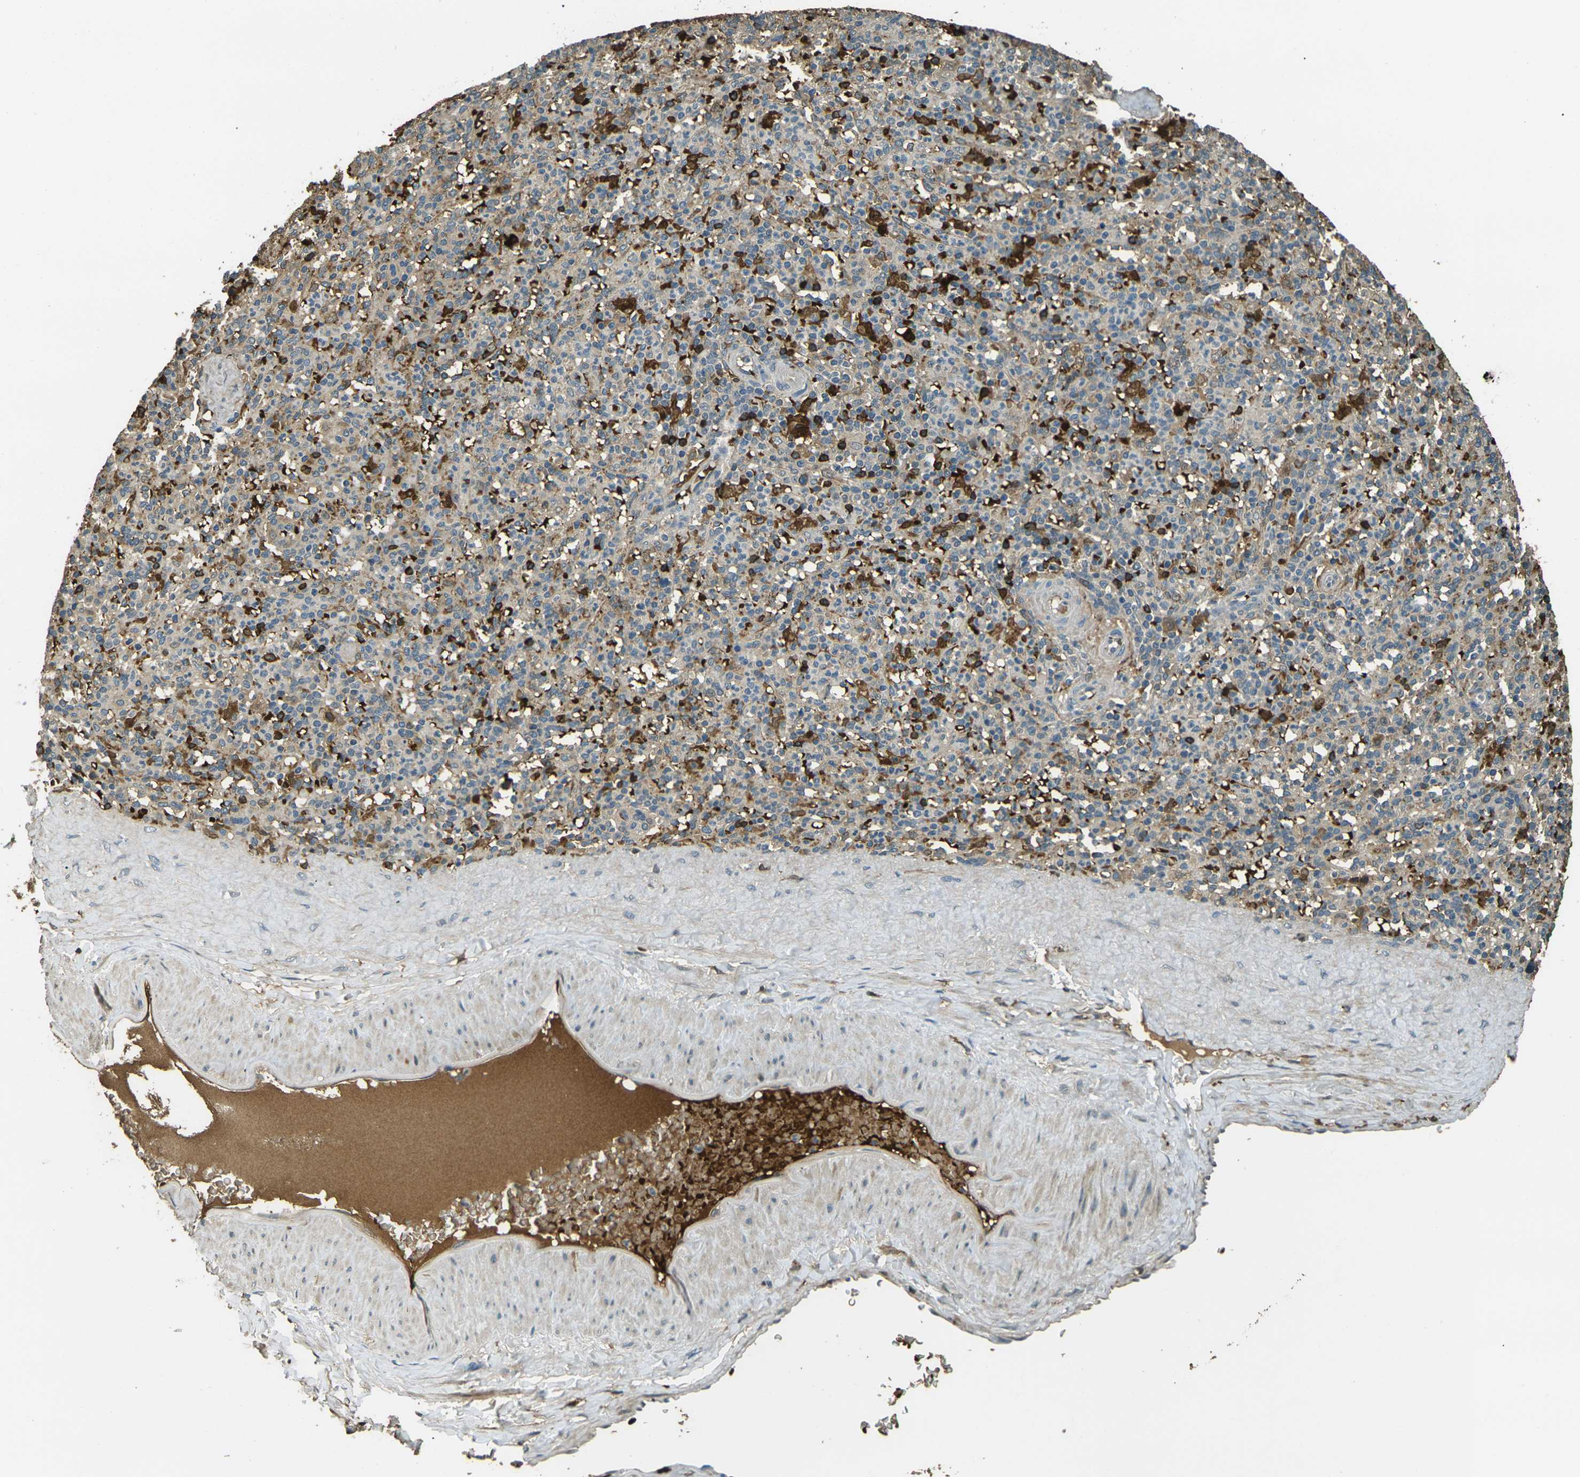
{"staining": {"intensity": "strong", "quantity": "25%-75%", "location": "cytoplasmic/membranous"}, "tissue": "spleen", "cell_type": "Cells in red pulp", "image_type": "normal", "snomed": [{"axis": "morphology", "description": "Normal tissue, NOS"}, {"axis": "topography", "description": "Spleen"}], "caption": "Spleen stained with a brown dye shows strong cytoplasmic/membranous positive positivity in approximately 25%-75% of cells in red pulp.", "gene": "TOR1A", "patient": {"sex": "male", "age": 36}}